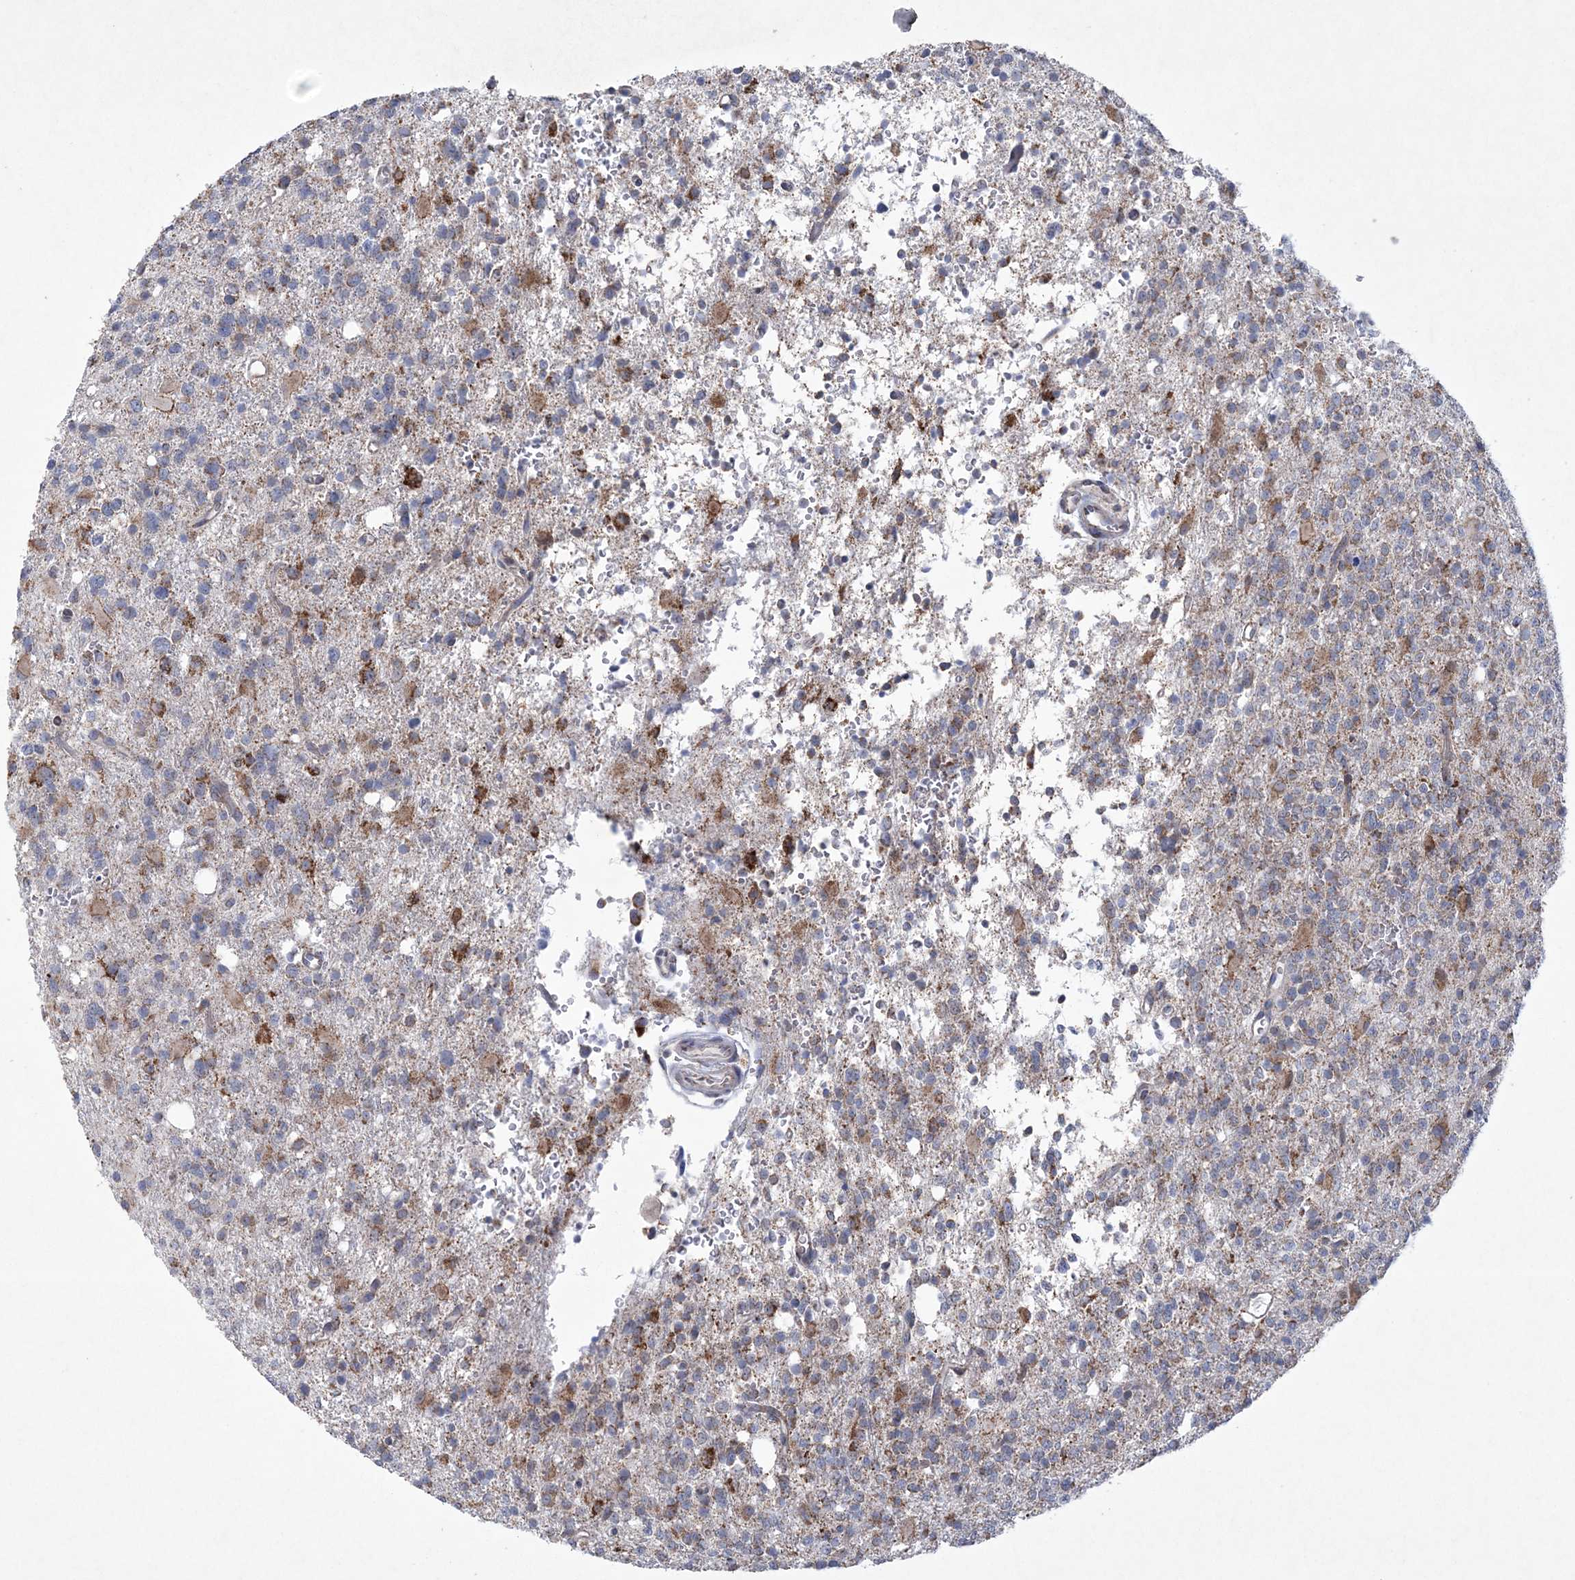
{"staining": {"intensity": "moderate", "quantity": ">75%", "location": "cytoplasmic/membranous"}, "tissue": "glioma", "cell_type": "Tumor cells", "image_type": "cancer", "snomed": [{"axis": "morphology", "description": "Glioma, malignant, High grade"}, {"axis": "topography", "description": "Brain"}], "caption": "High-magnification brightfield microscopy of glioma stained with DAB (3,3'-diaminobenzidine) (brown) and counterstained with hematoxylin (blue). tumor cells exhibit moderate cytoplasmic/membranous staining is seen in approximately>75% of cells.", "gene": "CES4A", "patient": {"sex": "female", "age": 62}}